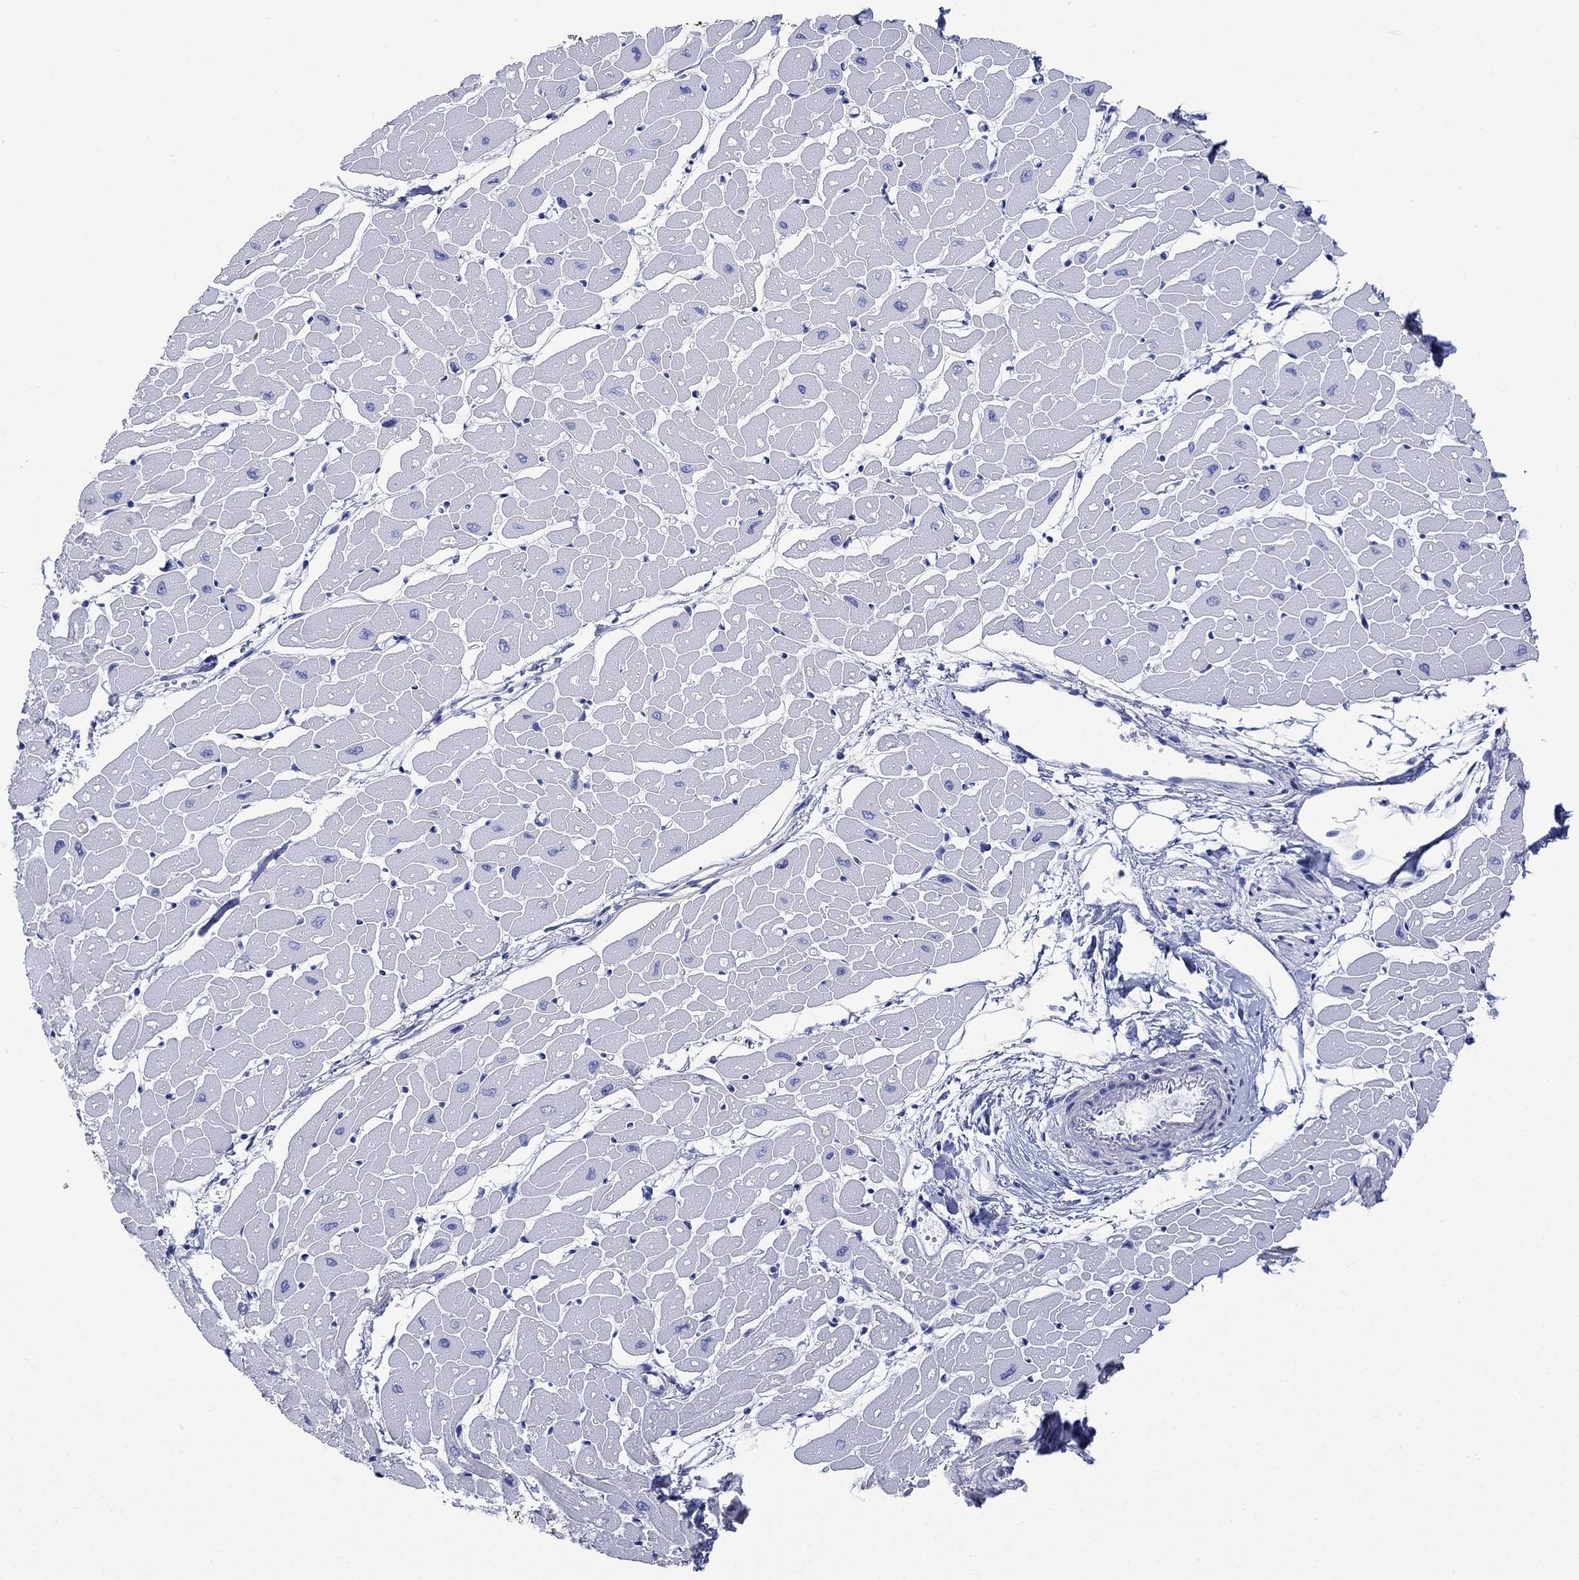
{"staining": {"intensity": "moderate", "quantity": "25%-75%", "location": "cytoplasmic/membranous"}, "tissue": "heart muscle", "cell_type": "Cardiomyocytes", "image_type": "normal", "snomed": [{"axis": "morphology", "description": "Normal tissue, NOS"}, {"axis": "topography", "description": "Heart"}], "caption": "An image of human heart muscle stained for a protein displays moderate cytoplasmic/membranous brown staining in cardiomyocytes.", "gene": "P2RY6", "patient": {"sex": "male", "age": 57}}